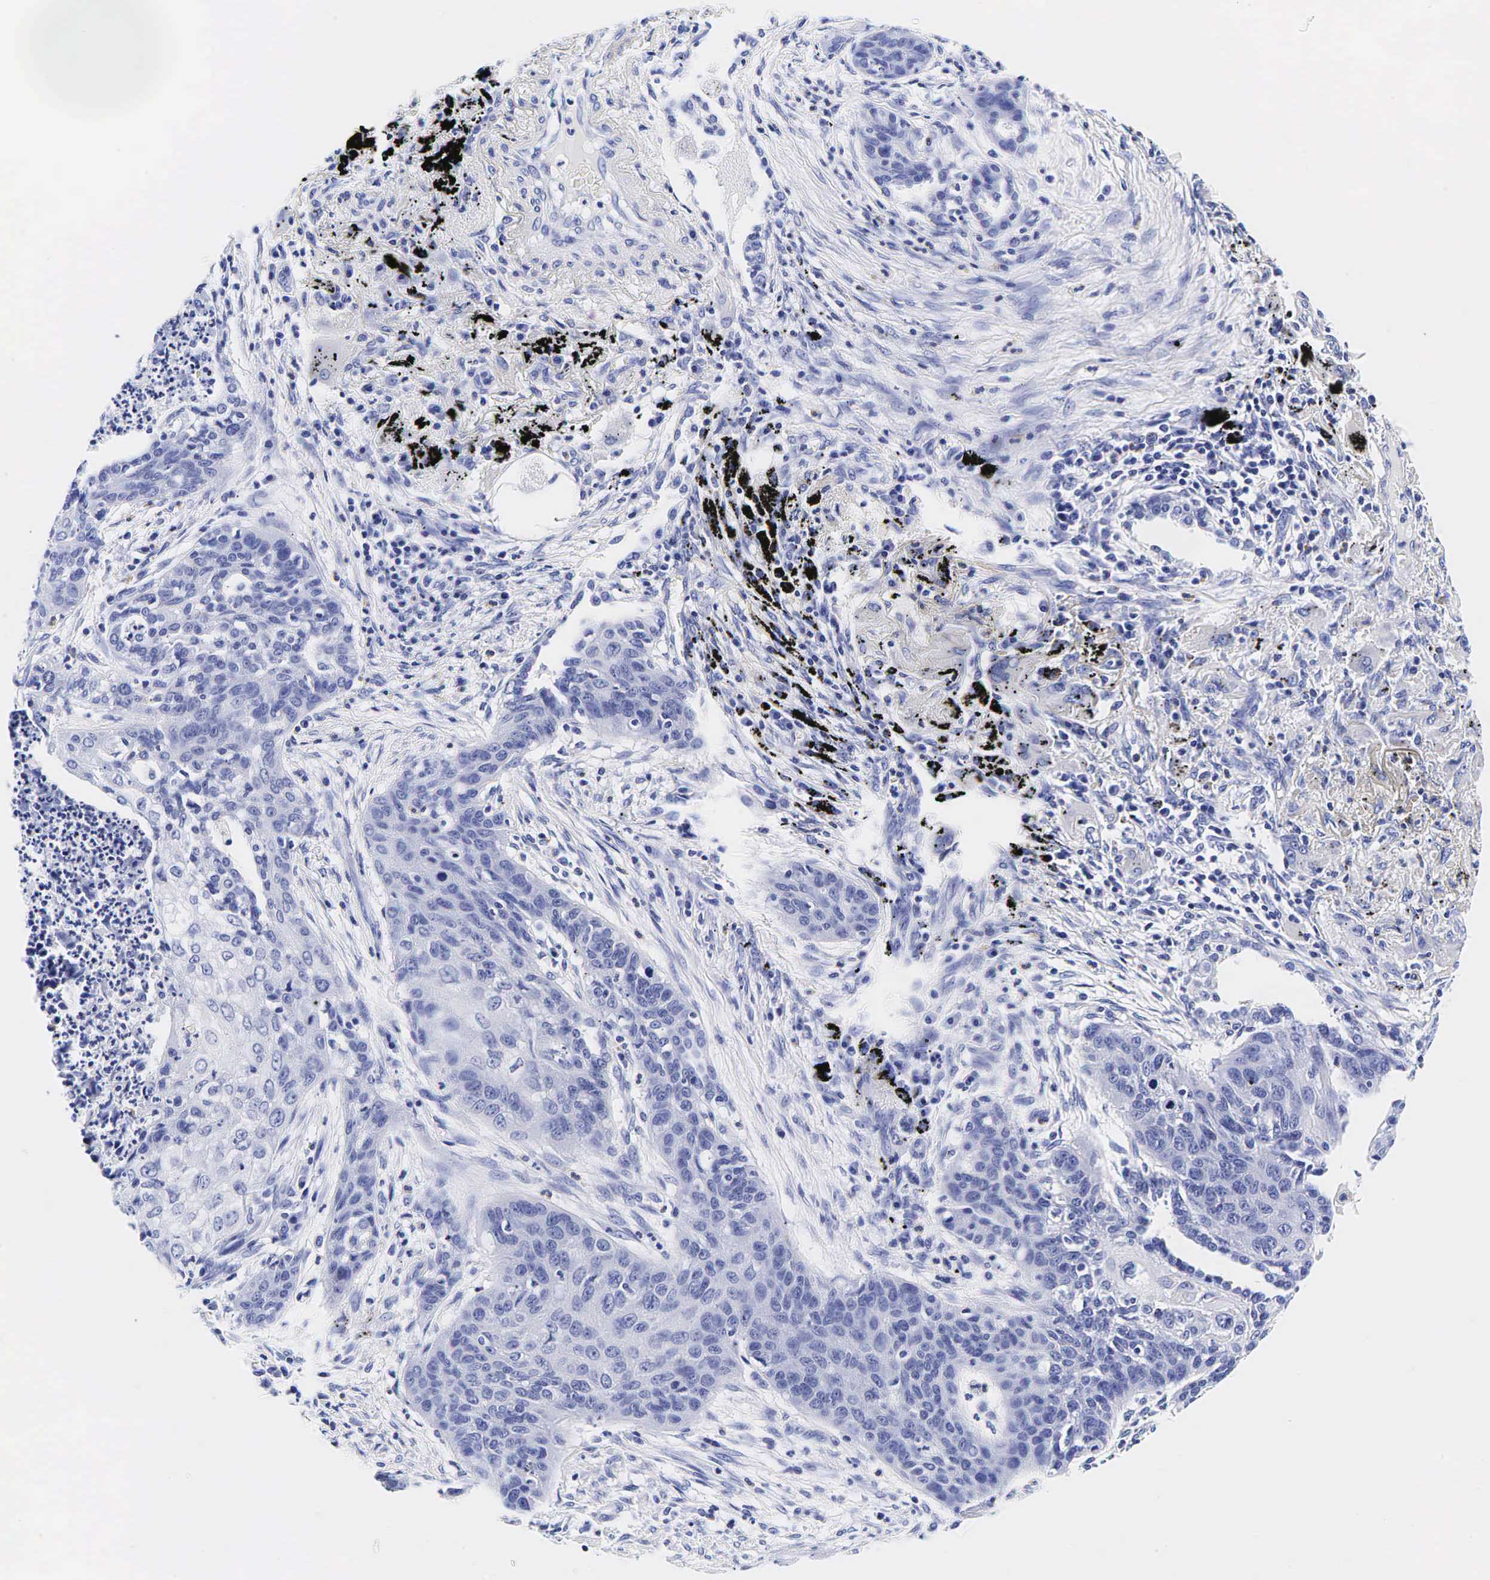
{"staining": {"intensity": "negative", "quantity": "none", "location": "none"}, "tissue": "lung cancer", "cell_type": "Tumor cells", "image_type": "cancer", "snomed": [{"axis": "morphology", "description": "Squamous cell carcinoma, NOS"}, {"axis": "topography", "description": "Lung"}], "caption": "Squamous cell carcinoma (lung) stained for a protein using IHC displays no positivity tumor cells.", "gene": "GCG", "patient": {"sex": "male", "age": 71}}